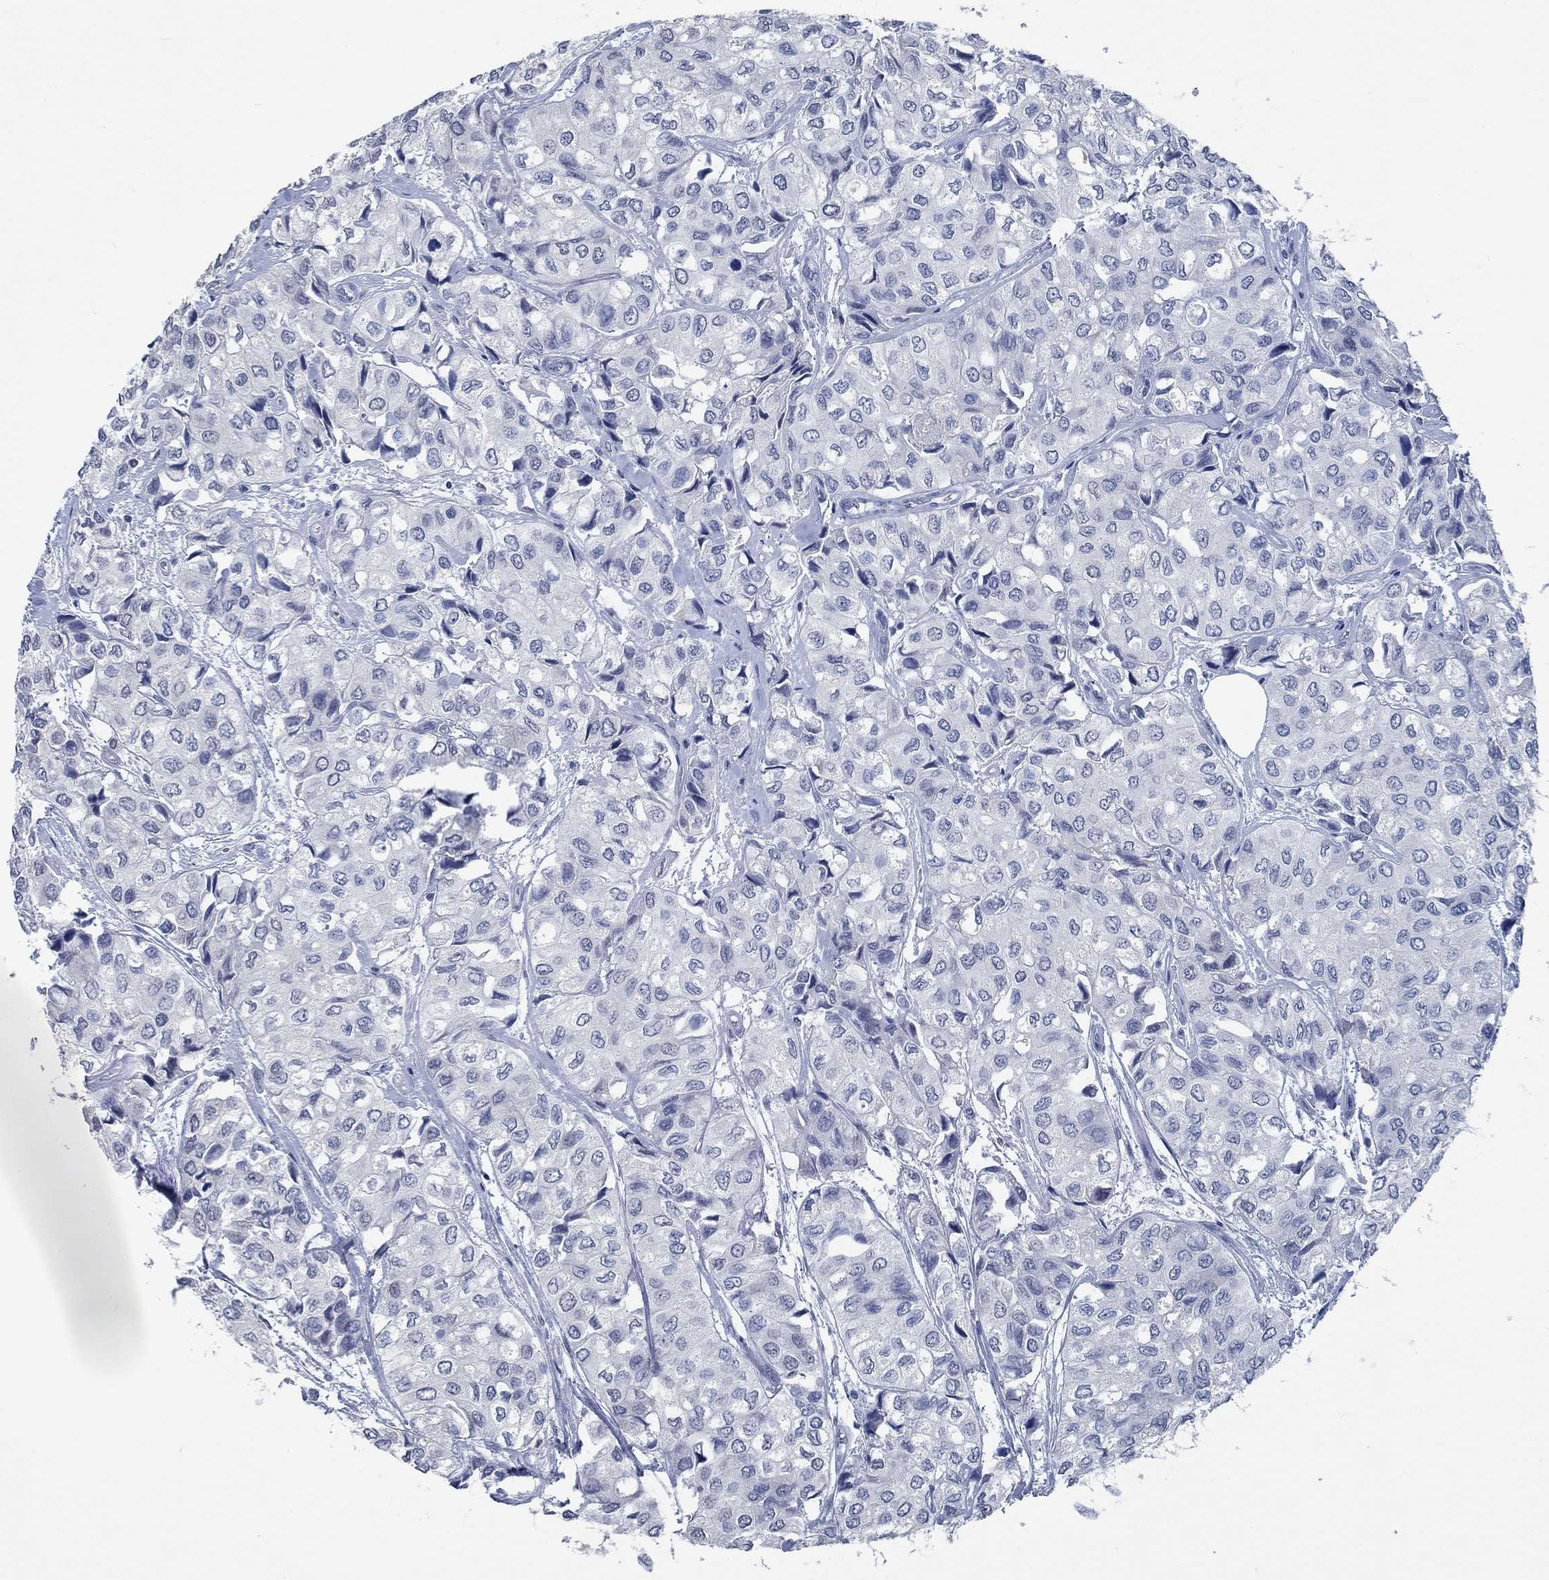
{"staining": {"intensity": "negative", "quantity": "none", "location": "none"}, "tissue": "urothelial cancer", "cell_type": "Tumor cells", "image_type": "cancer", "snomed": [{"axis": "morphology", "description": "Urothelial carcinoma, High grade"}, {"axis": "topography", "description": "Urinary bladder"}], "caption": "Tumor cells show no significant protein expression in high-grade urothelial carcinoma.", "gene": "OBSCN", "patient": {"sex": "male", "age": 73}}